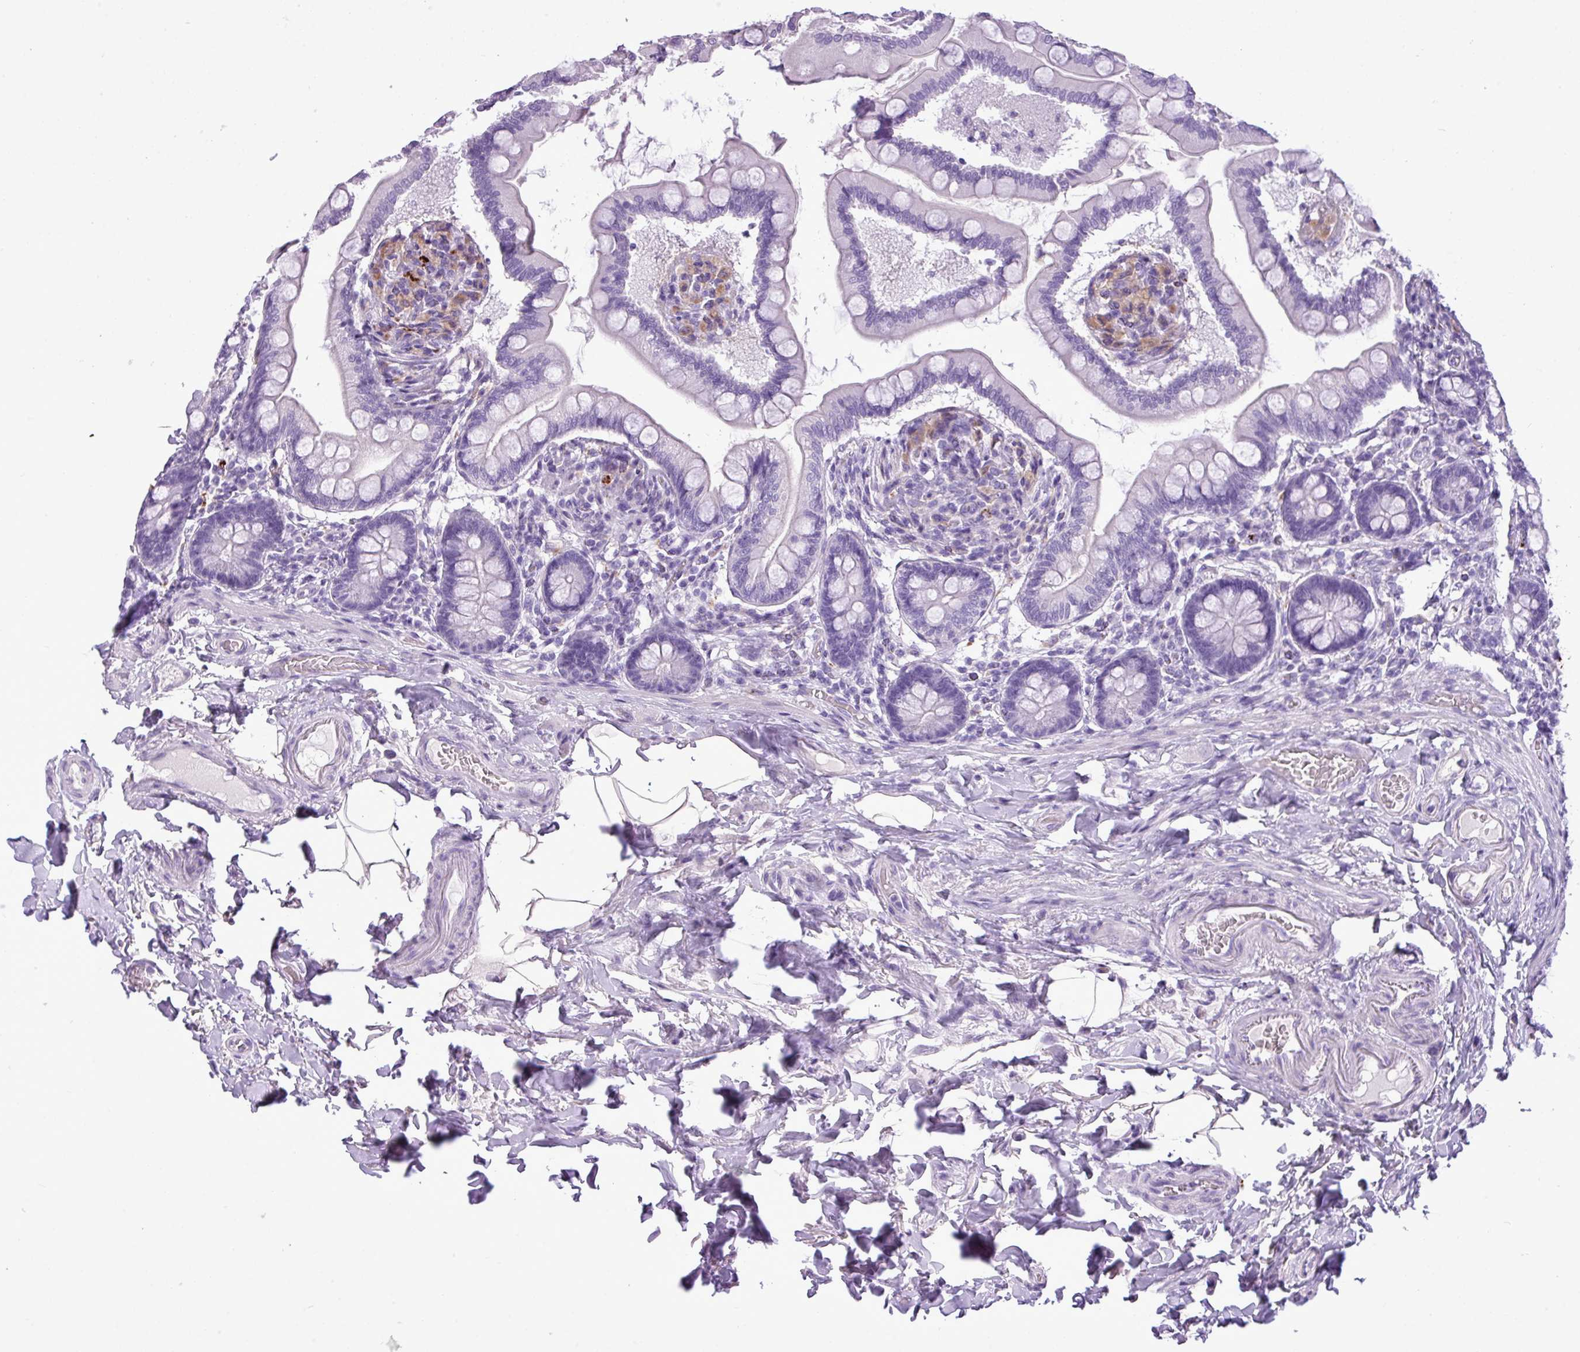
{"staining": {"intensity": "negative", "quantity": "none", "location": "none"}, "tissue": "small intestine", "cell_type": "Glandular cells", "image_type": "normal", "snomed": [{"axis": "morphology", "description": "Normal tissue, NOS"}, {"axis": "topography", "description": "Small intestine"}], "caption": "DAB (3,3'-diaminobenzidine) immunohistochemical staining of normal small intestine displays no significant positivity in glandular cells.", "gene": "RBMXL2", "patient": {"sex": "female", "age": 64}}